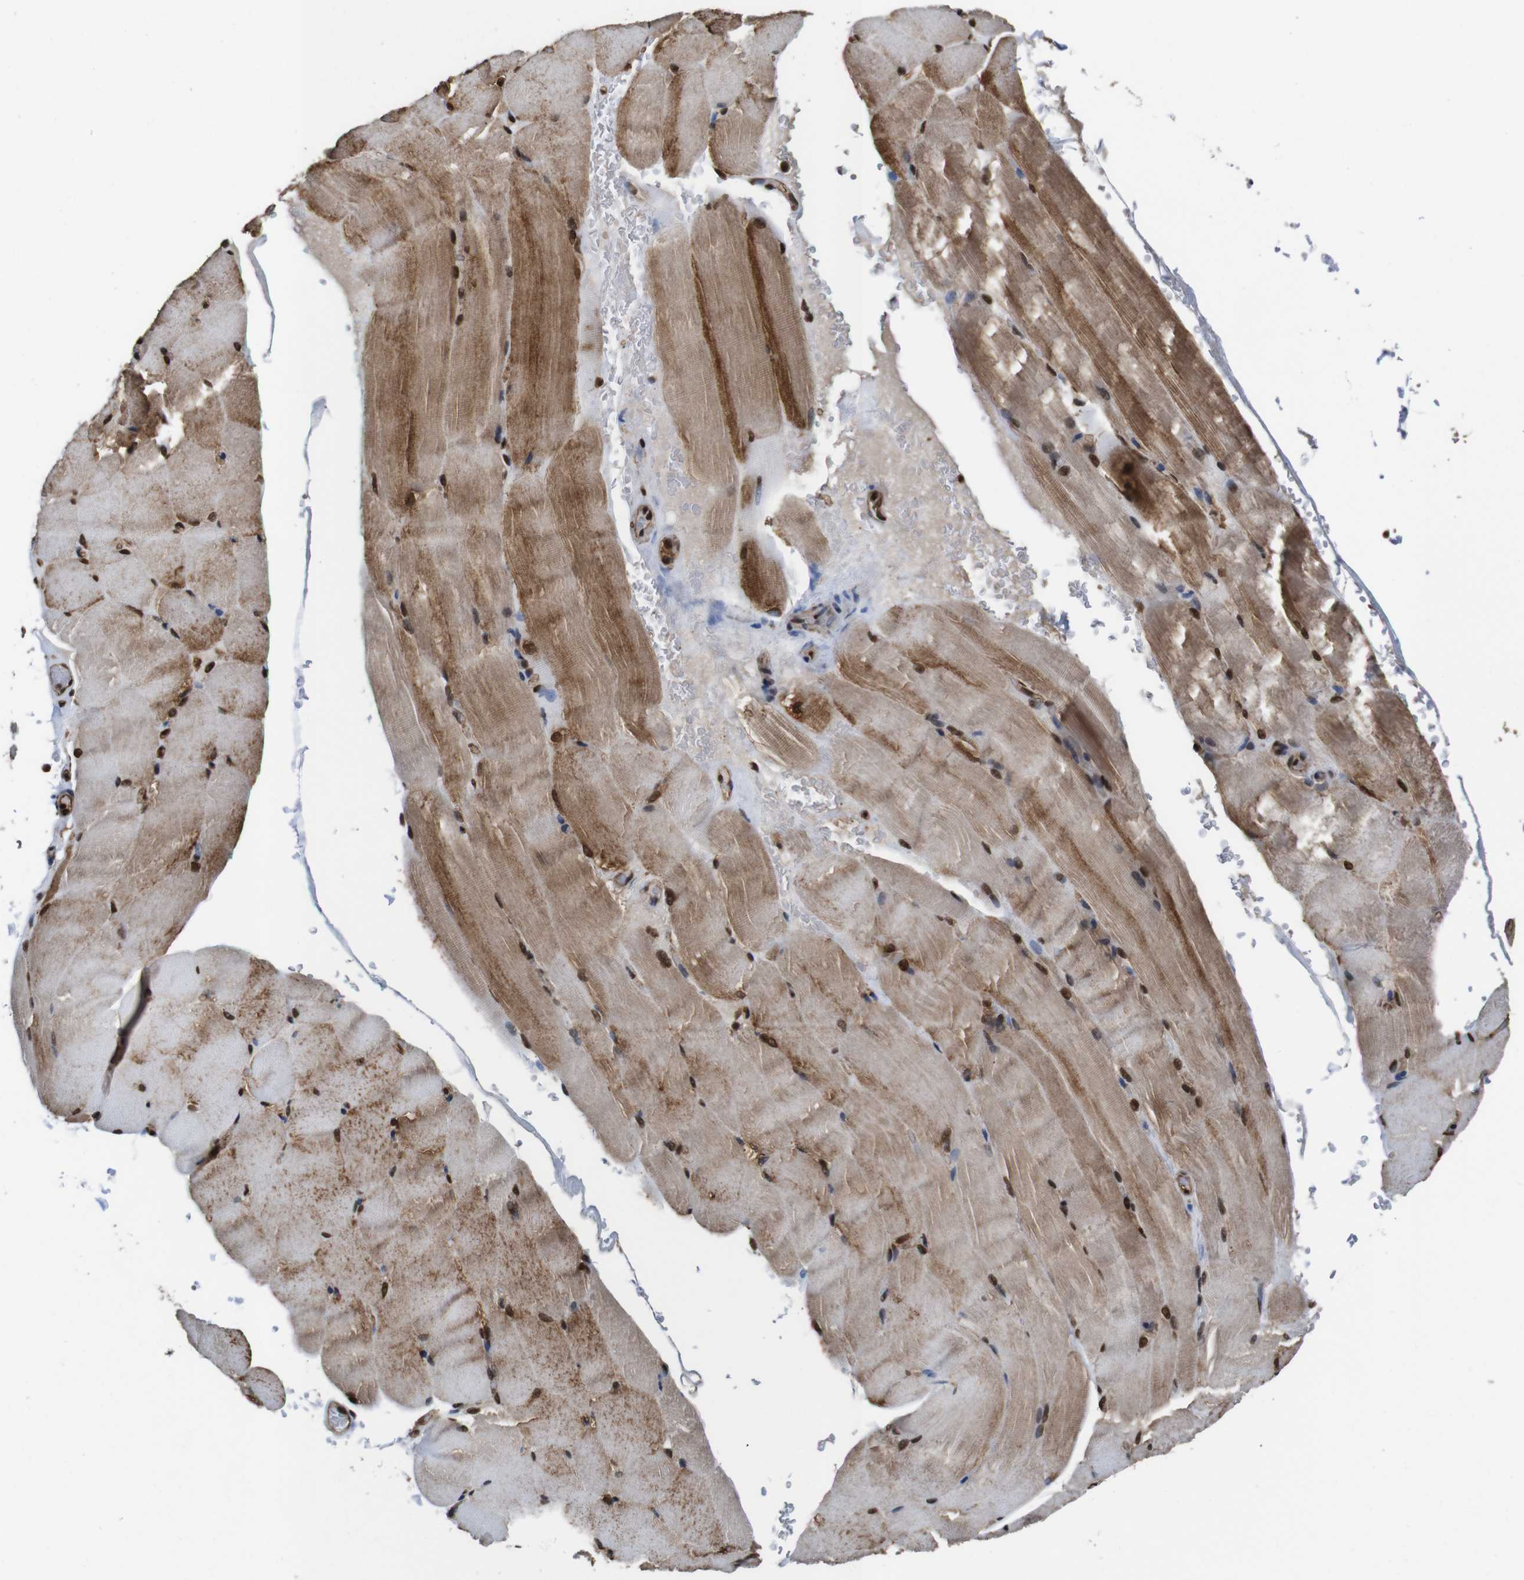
{"staining": {"intensity": "moderate", "quantity": "25%-75%", "location": "cytoplasmic/membranous"}, "tissue": "skeletal muscle", "cell_type": "Myocytes", "image_type": "normal", "snomed": [{"axis": "morphology", "description": "Normal tissue, NOS"}, {"axis": "topography", "description": "Skeletal muscle"}, {"axis": "topography", "description": "Parathyroid gland"}], "caption": "Myocytes demonstrate medium levels of moderate cytoplasmic/membranous positivity in approximately 25%-75% of cells in normal human skeletal muscle. (IHC, brightfield microscopy, high magnification).", "gene": "VCP", "patient": {"sex": "female", "age": 37}}